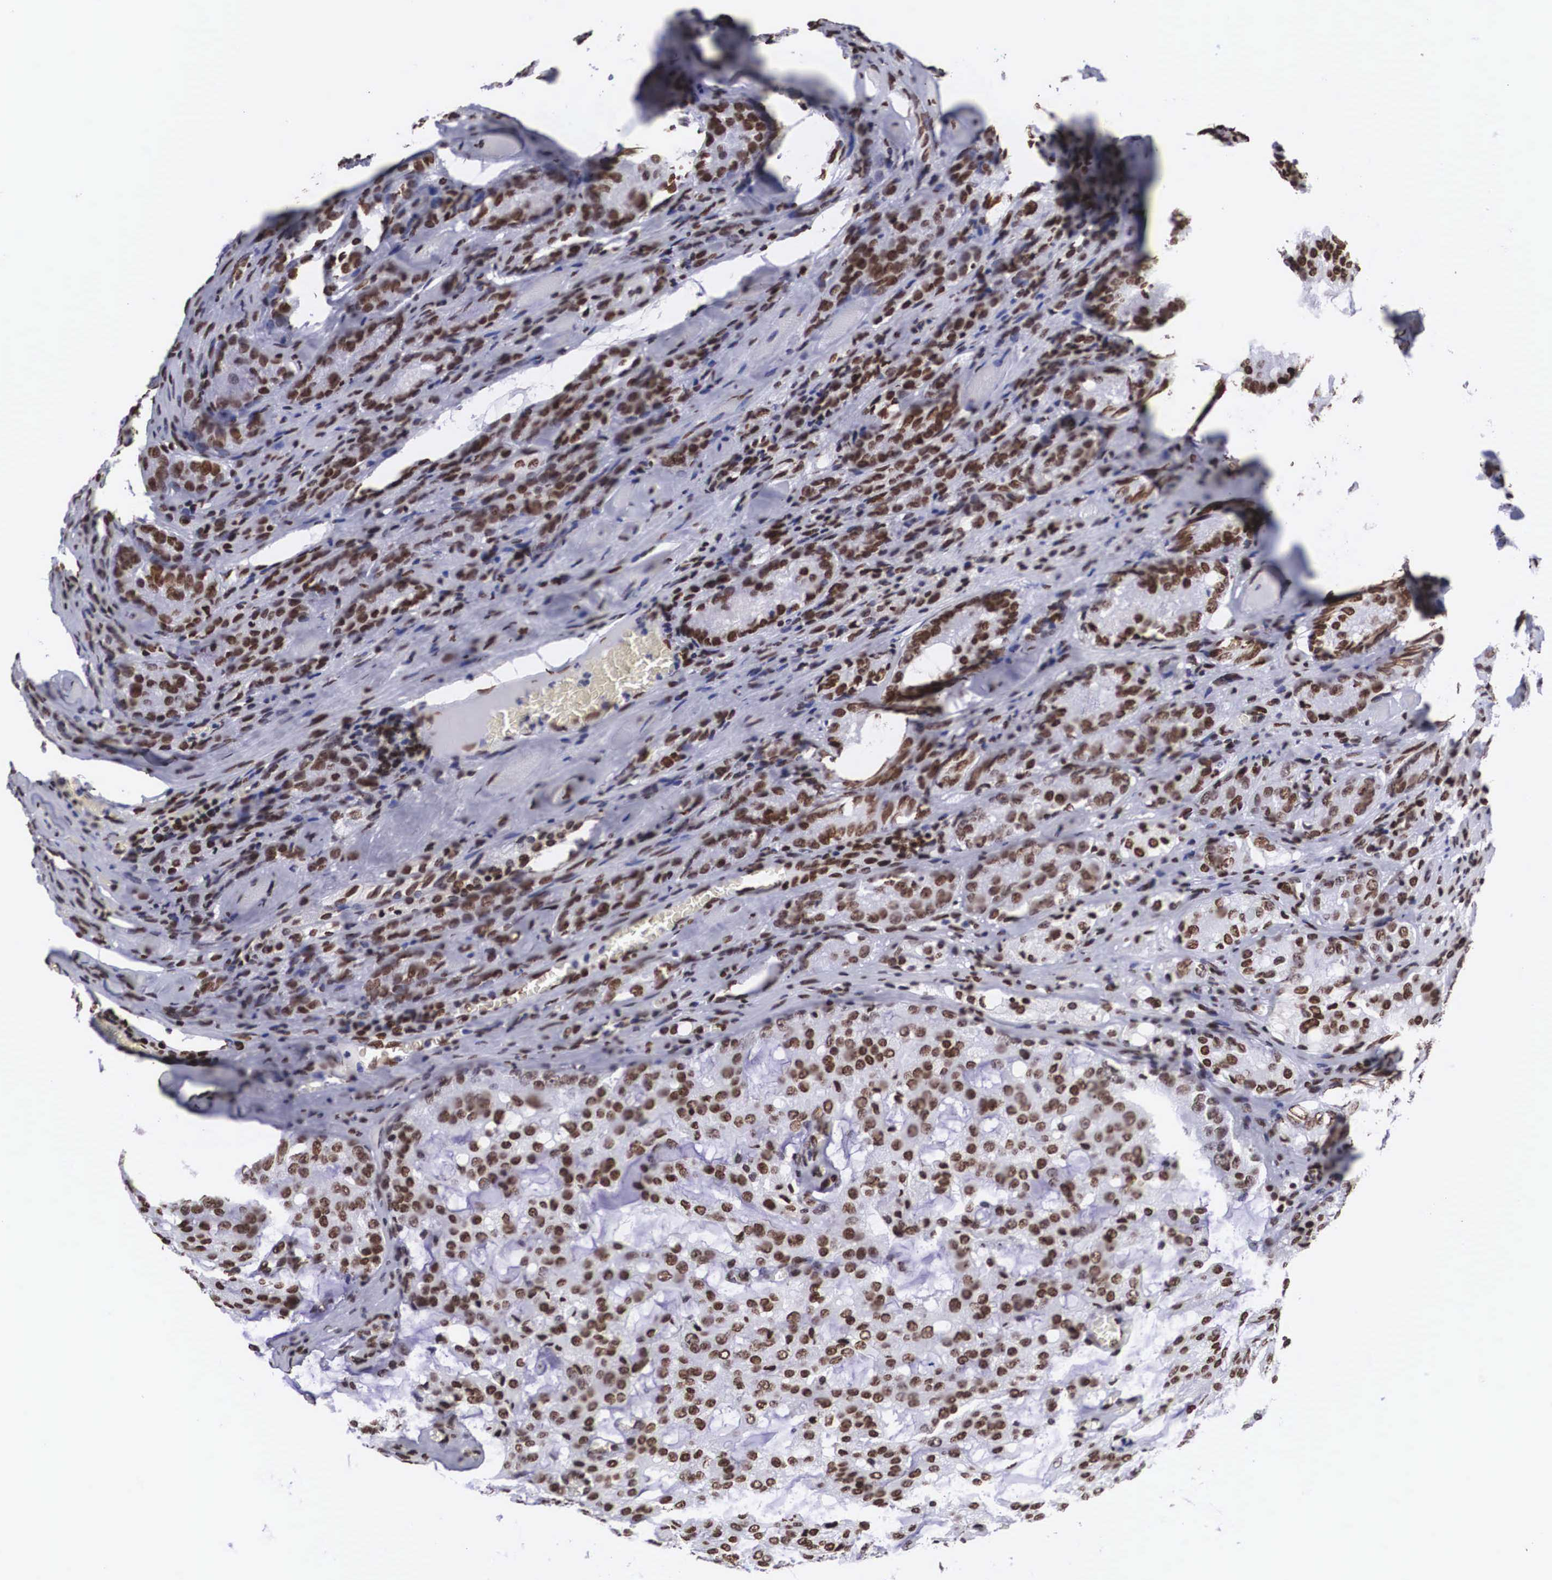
{"staining": {"intensity": "strong", "quantity": ">75%", "location": "nuclear"}, "tissue": "prostate cancer", "cell_type": "Tumor cells", "image_type": "cancer", "snomed": [{"axis": "morphology", "description": "Adenocarcinoma, Medium grade"}, {"axis": "topography", "description": "Prostate"}], "caption": "Medium-grade adenocarcinoma (prostate) stained with DAB IHC displays high levels of strong nuclear expression in approximately >75% of tumor cells.", "gene": "MECP2", "patient": {"sex": "male", "age": 60}}